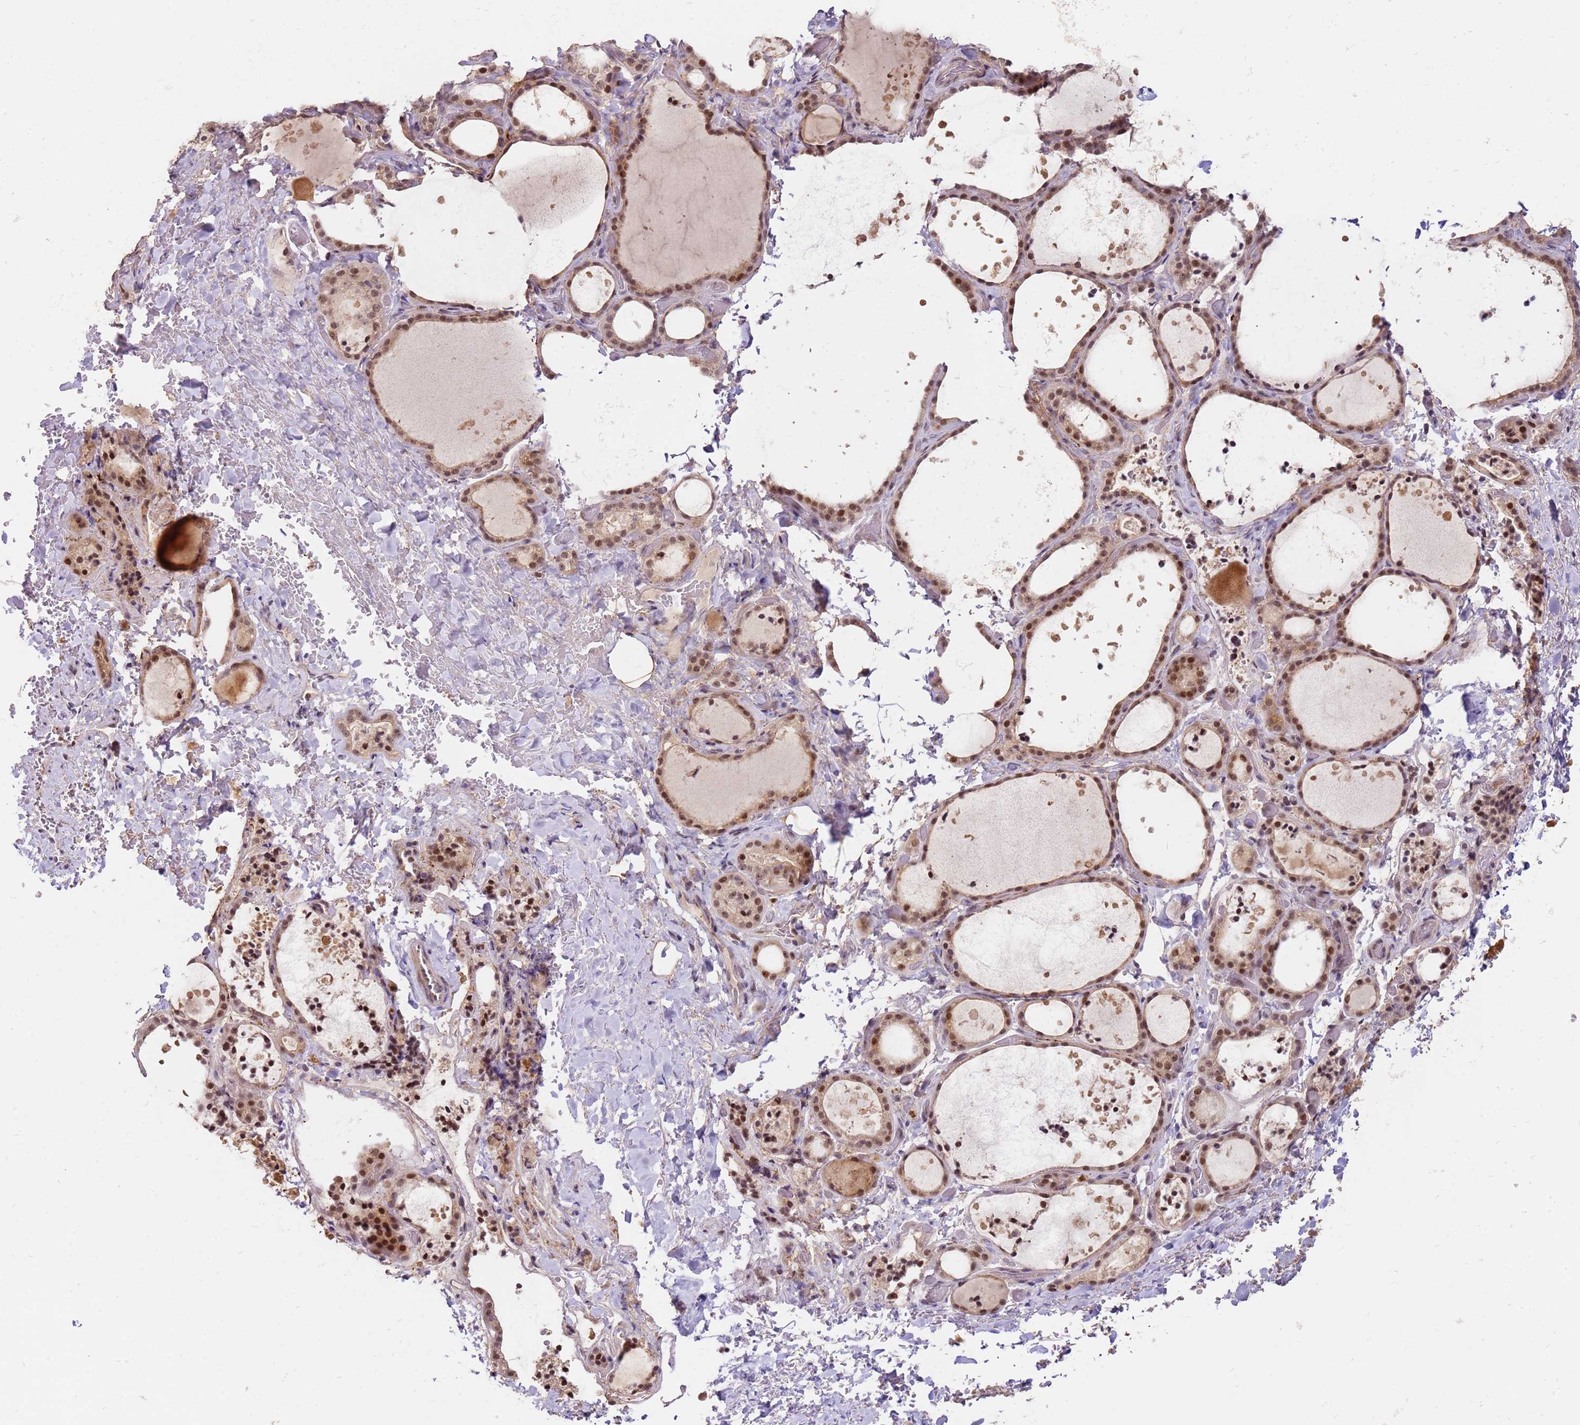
{"staining": {"intensity": "moderate", "quantity": ">75%", "location": "cytoplasmic/membranous,nuclear"}, "tissue": "thyroid gland", "cell_type": "Glandular cells", "image_type": "normal", "snomed": [{"axis": "morphology", "description": "Normal tissue, NOS"}, {"axis": "topography", "description": "Thyroid gland"}], "caption": "Normal thyroid gland shows moderate cytoplasmic/membranous,nuclear expression in approximately >75% of glandular cells (Brightfield microscopy of DAB IHC at high magnification)..", "gene": "LGALSL", "patient": {"sex": "female", "age": 44}}